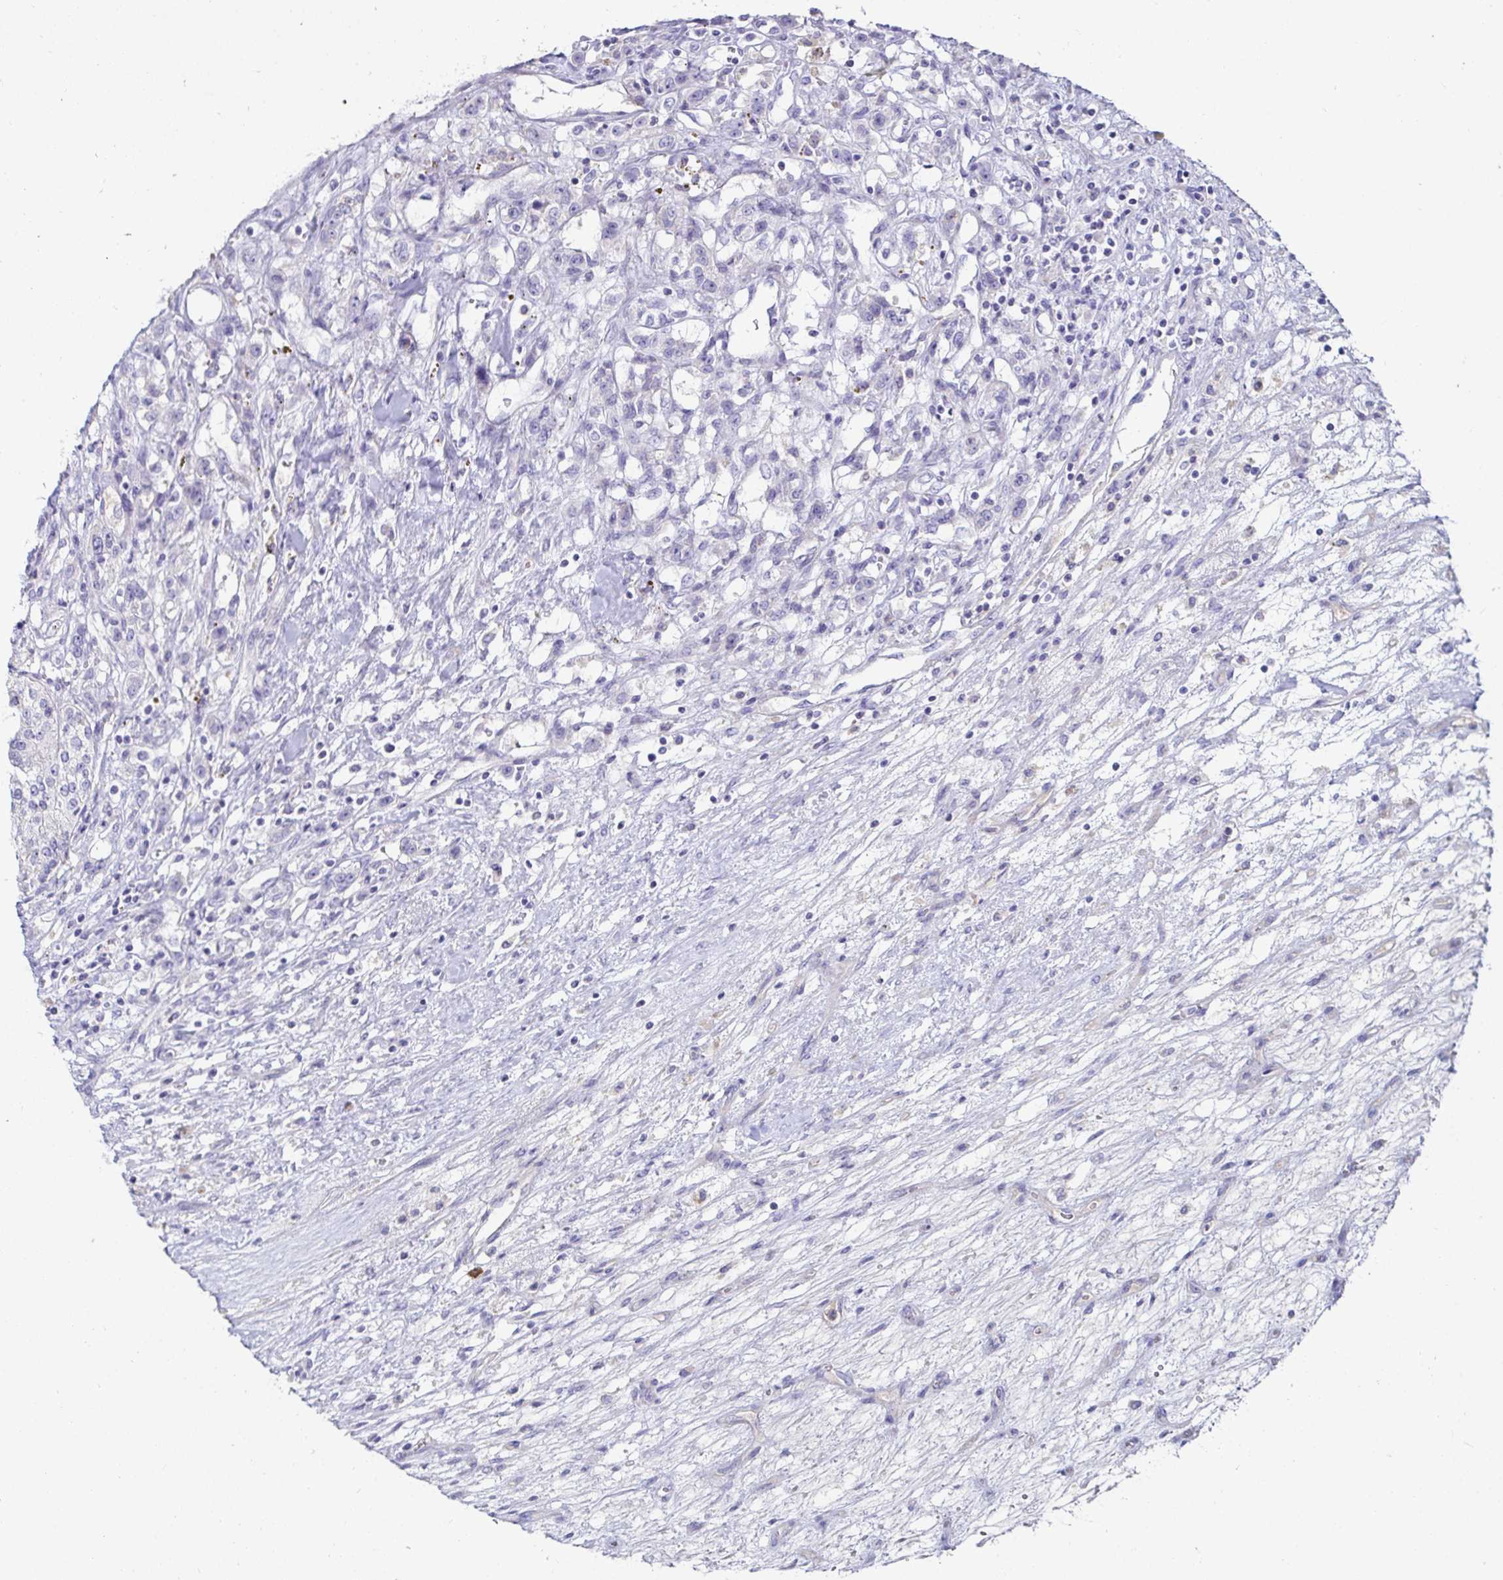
{"staining": {"intensity": "negative", "quantity": "none", "location": "none"}, "tissue": "renal cancer", "cell_type": "Tumor cells", "image_type": "cancer", "snomed": [{"axis": "morphology", "description": "Adenocarcinoma, NOS"}, {"axis": "topography", "description": "Kidney"}], "caption": "A histopathology image of renal cancer (adenocarcinoma) stained for a protein shows no brown staining in tumor cells. (DAB immunohistochemistry with hematoxylin counter stain).", "gene": "C4orf17", "patient": {"sex": "female", "age": 63}}